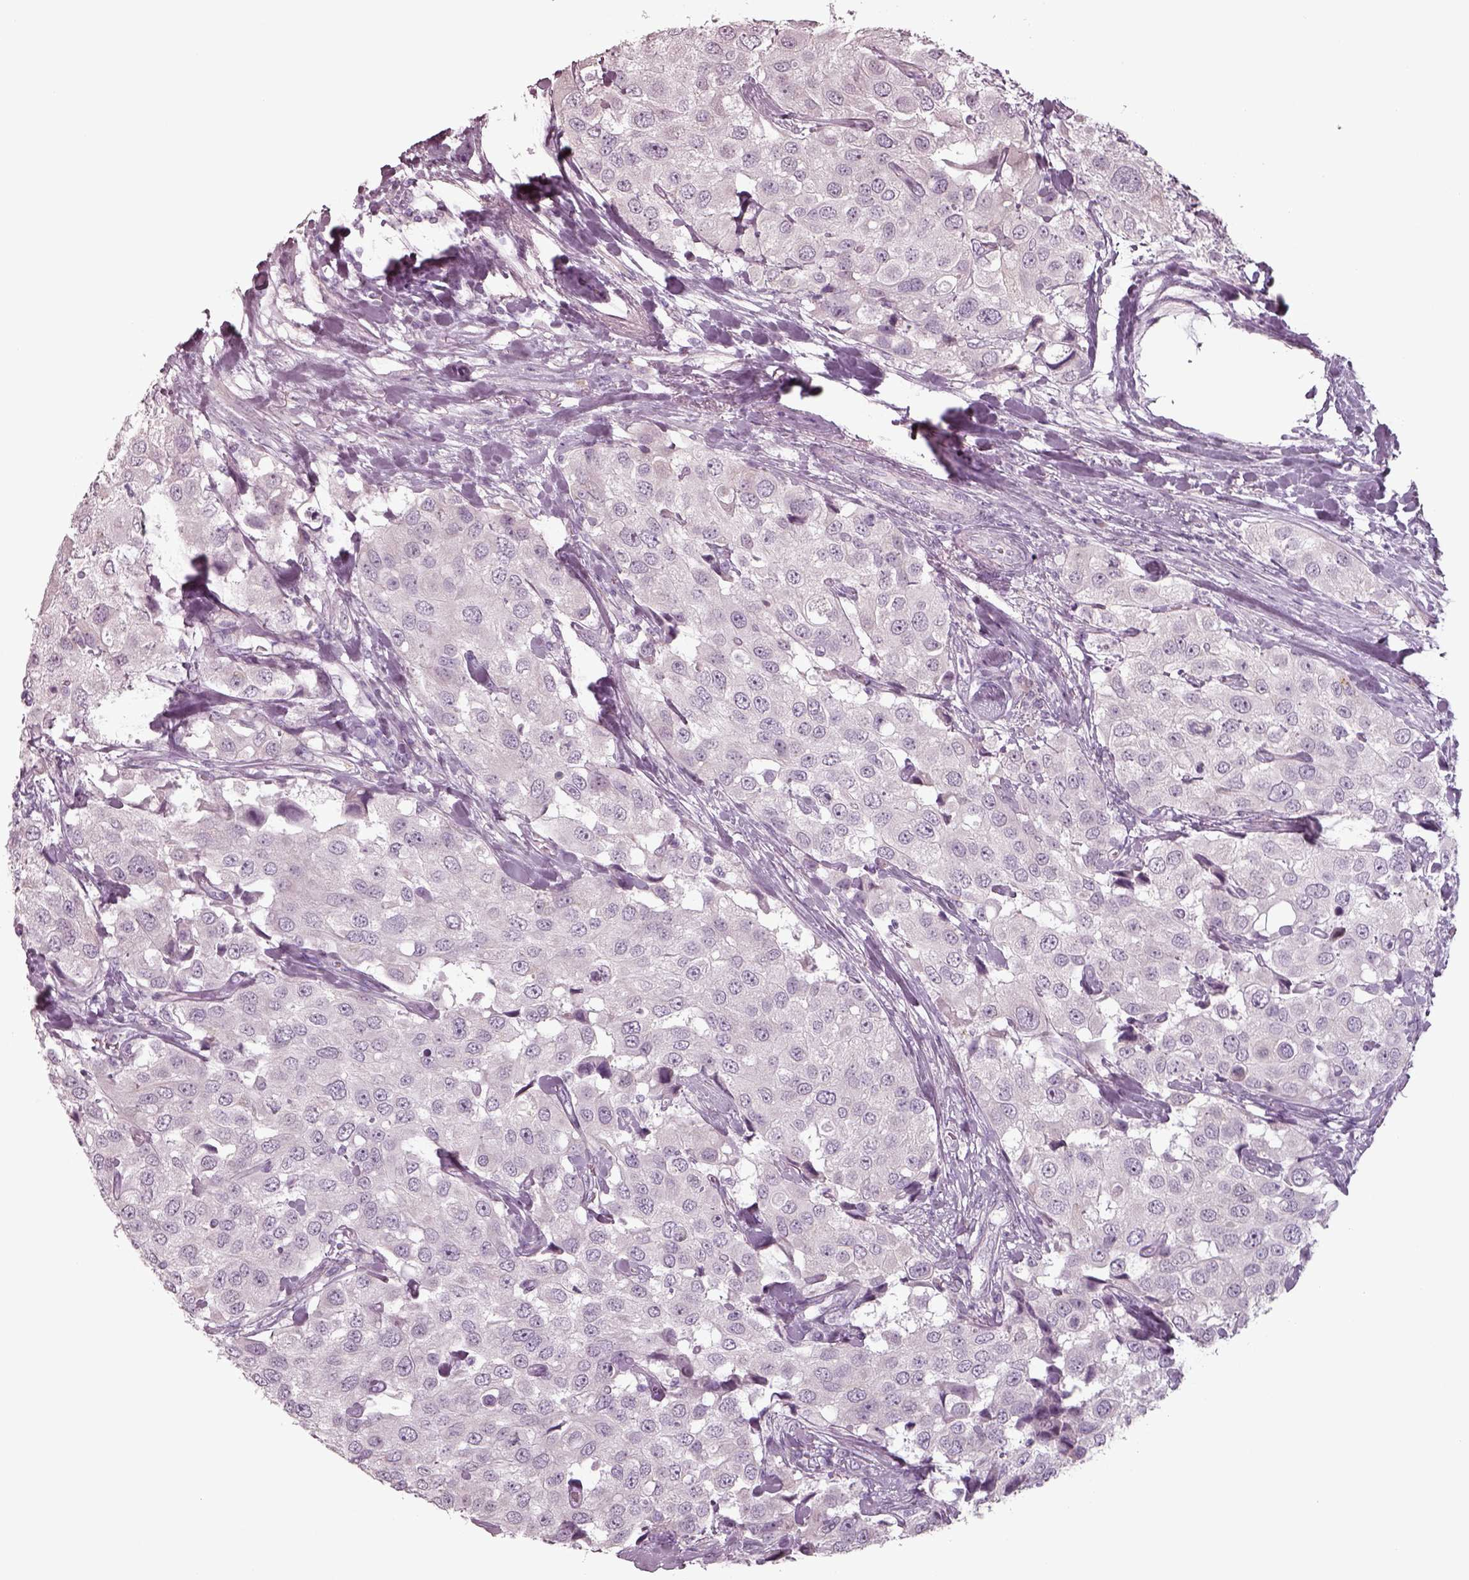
{"staining": {"intensity": "negative", "quantity": "none", "location": "none"}, "tissue": "urothelial cancer", "cell_type": "Tumor cells", "image_type": "cancer", "snomed": [{"axis": "morphology", "description": "Urothelial carcinoma, High grade"}, {"axis": "topography", "description": "Urinary bladder"}], "caption": "Tumor cells are negative for brown protein staining in urothelial cancer.", "gene": "SEPTIN14", "patient": {"sex": "female", "age": 64}}